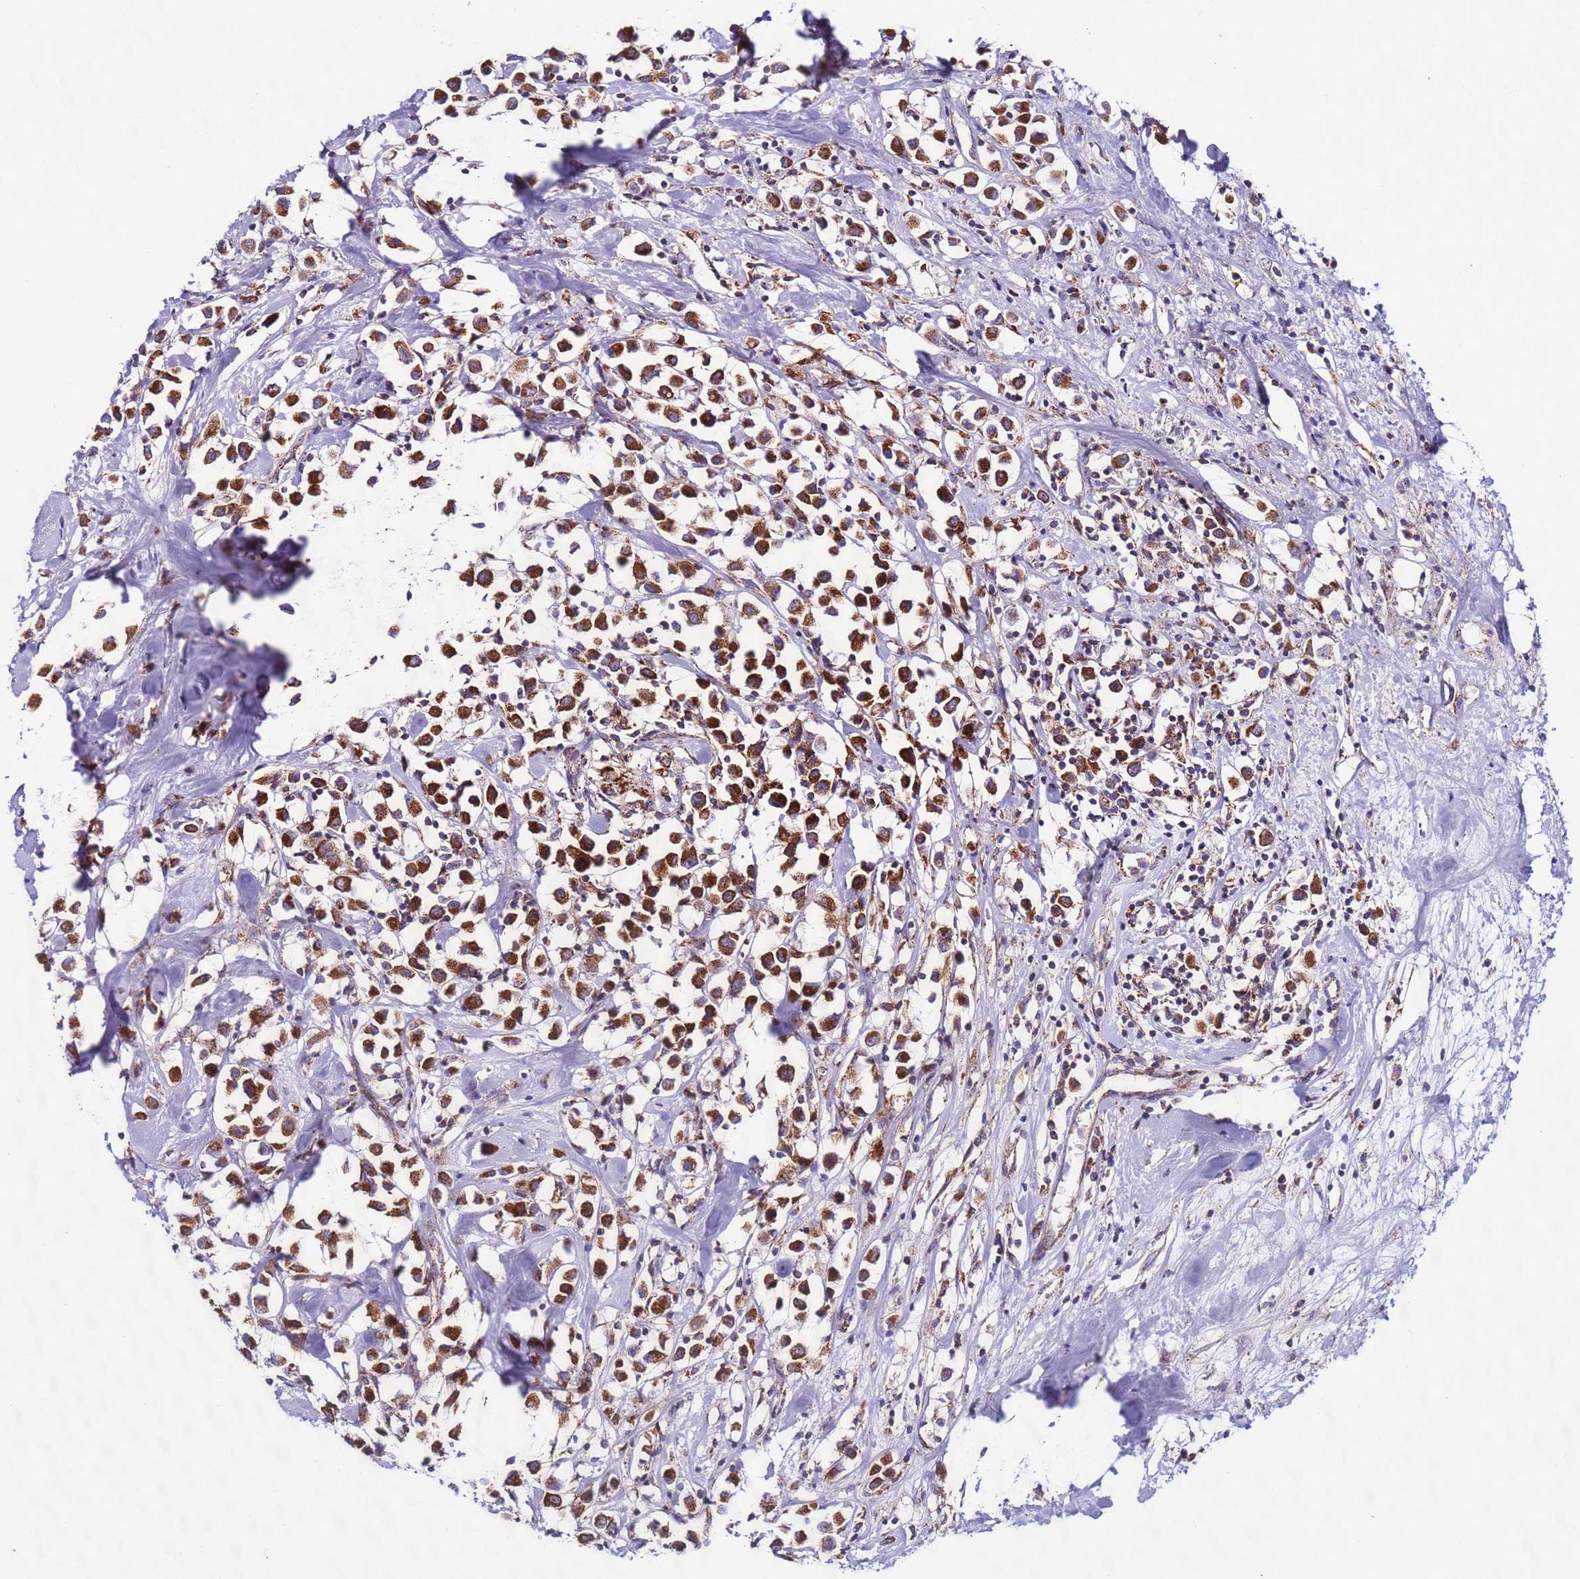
{"staining": {"intensity": "strong", "quantity": ">75%", "location": "cytoplasmic/membranous"}, "tissue": "breast cancer", "cell_type": "Tumor cells", "image_type": "cancer", "snomed": [{"axis": "morphology", "description": "Duct carcinoma"}, {"axis": "topography", "description": "Breast"}], "caption": "Immunohistochemical staining of human breast cancer exhibits high levels of strong cytoplasmic/membranous staining in about >75% of tumor cells. Ihc stains the protein of interest in brown and the nuclei are stained blue.", "gene": "UEVLD", "patient": {"sex": "female", "age": 61}}